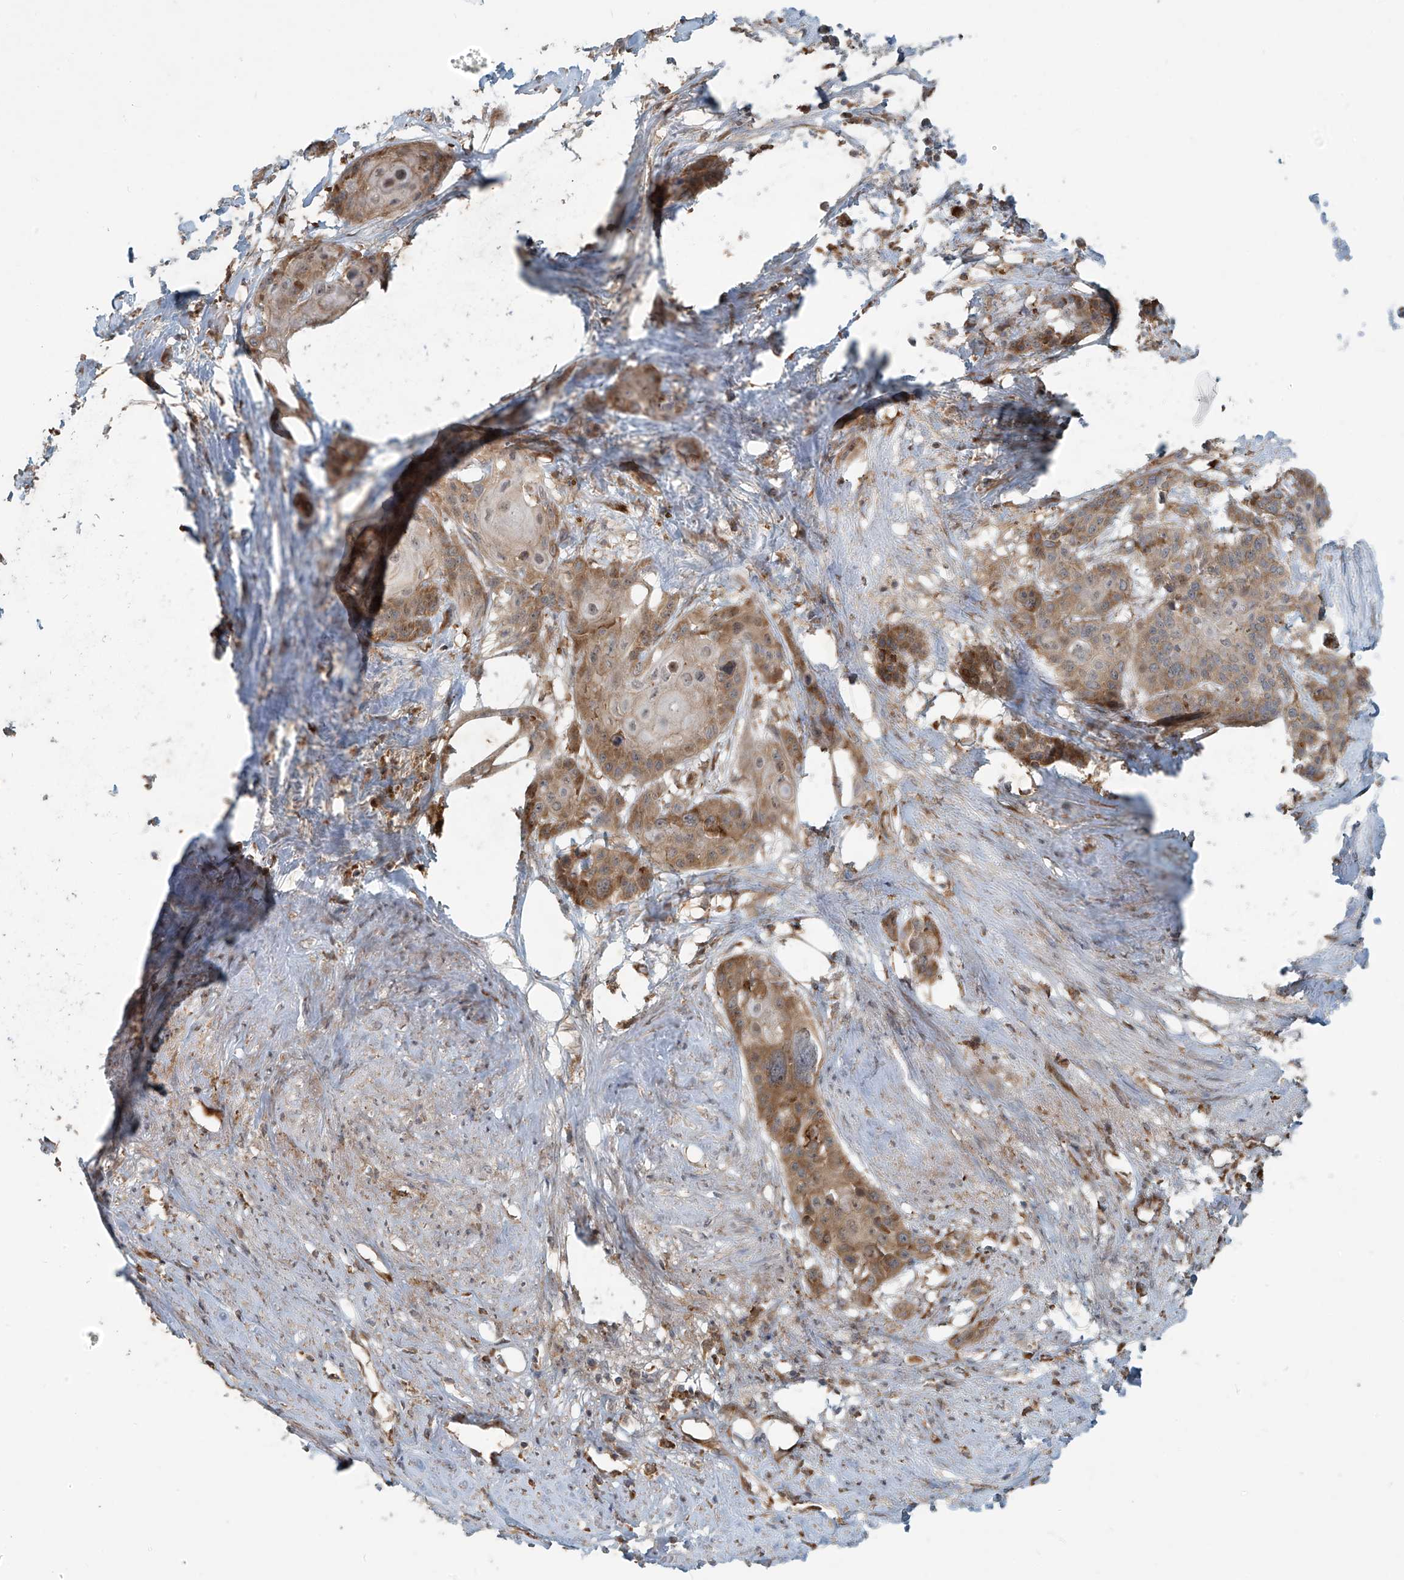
{"staining": {"intensity": "moderate", "quantity": ">75%", "location": "cytoplasmic/membranous"}, "tissue": "cervical cancer", "cell_type": "Tumor cells", "image_type": "cancer", "snomed": [{"axis": "morphology", "description": "Squamous cell carcinoma, NOS"}, {"axis": "topography", "description": "Cervix"}], "caption": "DAB (3,3'-diaminobenzidine) immunohistochemical staining of cervical squamous cell carcinoma reveals moderate cytoplasmic/membranous protein staining in approximately >75% of tumor cells. Using DAB (brown) and hematoxylin (blue) stains, captured at high magnification using brightfield microscopy.", "gene": "KATNIP", "patient": {"sex": "female", "age": 57}}